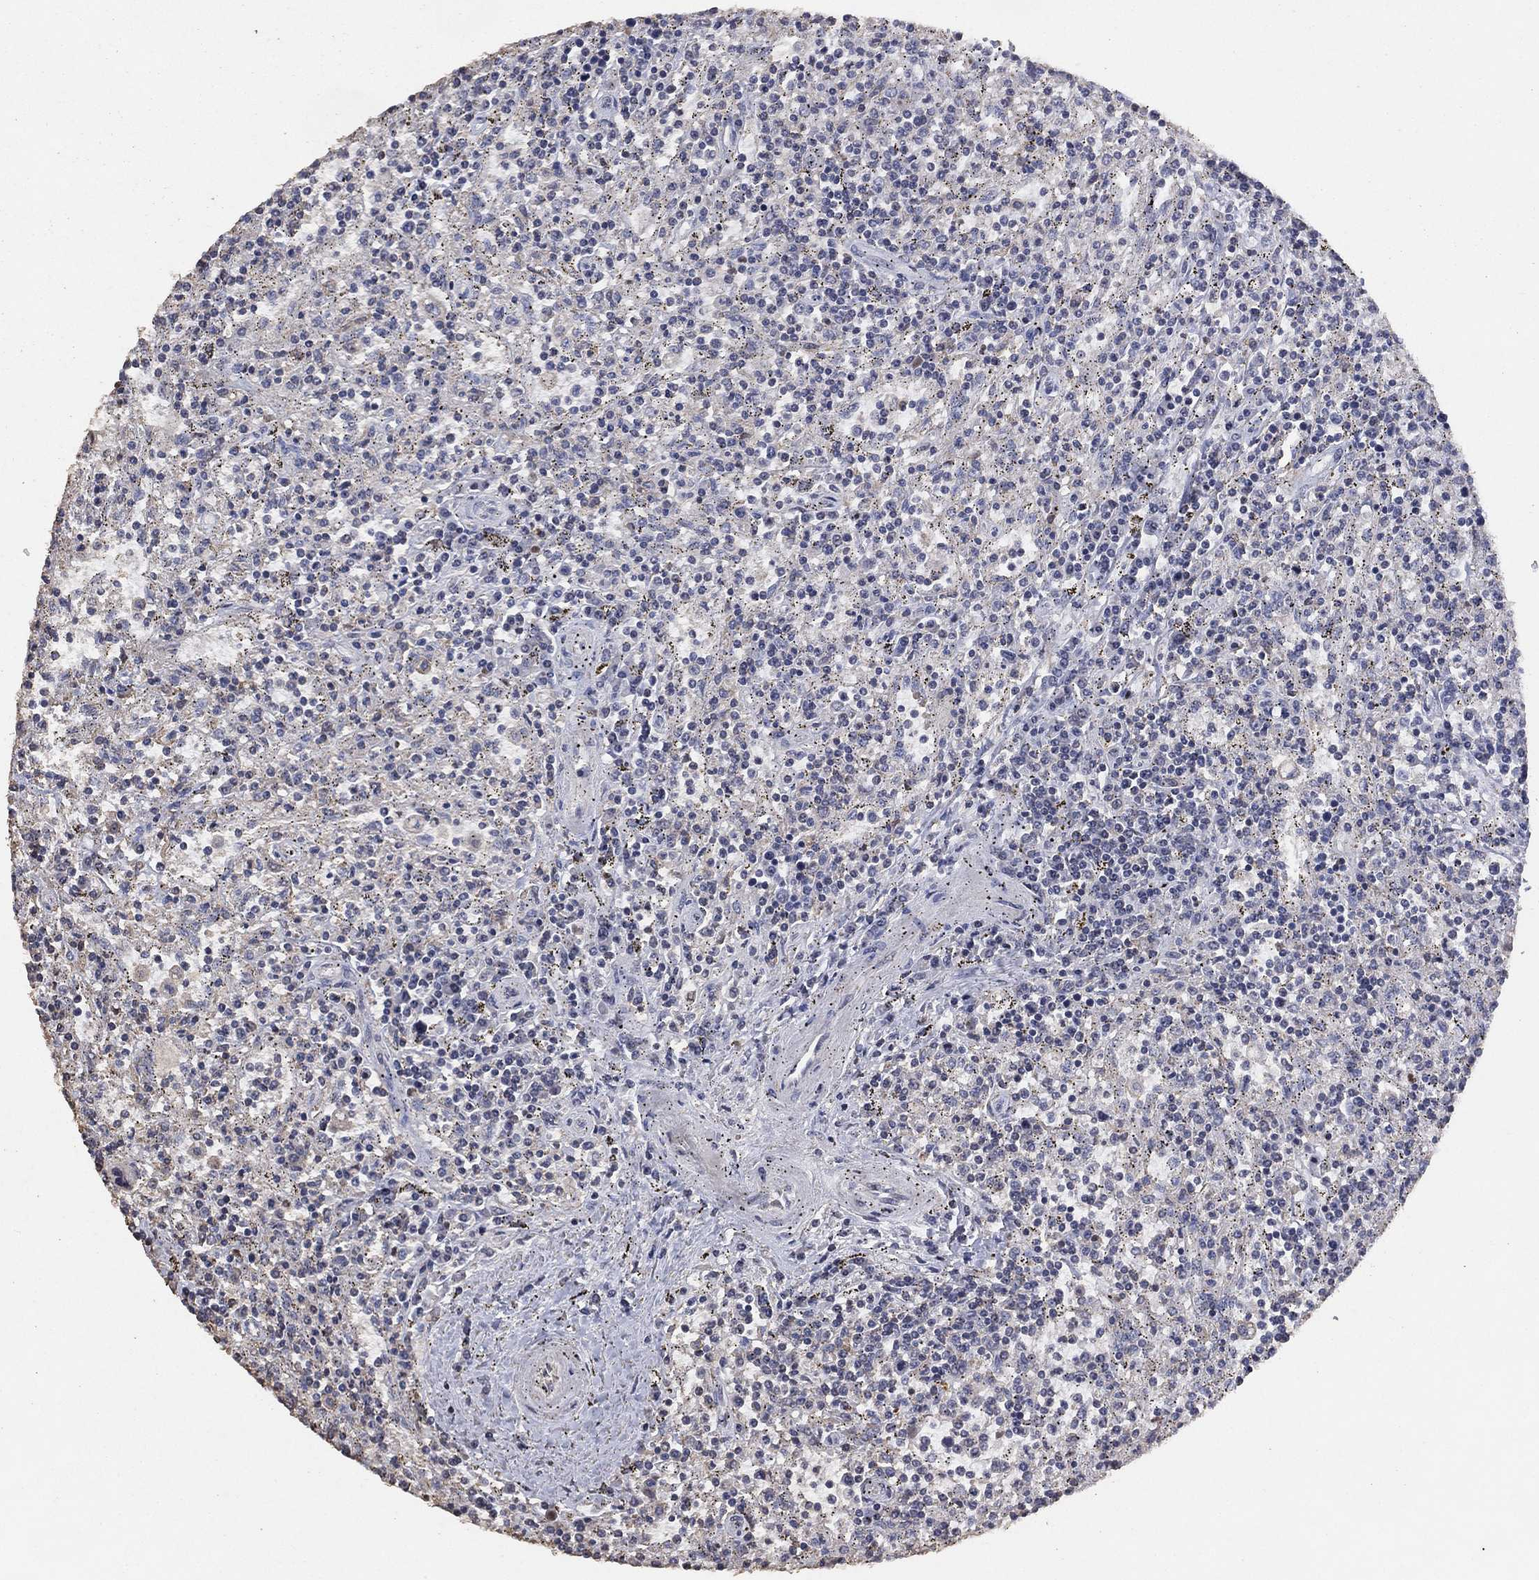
{"staining": {"intensity": "negative", "quantity": "none", "location": "none"}, "tissue": "lymphoma", "cell_type": "Tumor cells", "image_type": "cancer", "snomed": [{"axis": "morphology", "description": "Malignant lymphoma, non-Hodgkin's type, Low grade"}, {"axis": "topography", "description": "Spleen"}], "caption": "DAB (3,3'-diaminobenzidine) immunohistochemical staining of low-grade malignant lymphoma, non-Hodgkin's type displays no significant expression in tumor cells. Nuclei are stained in blue.", "gene": "ADPRHL1", "patient": {"sex": "male", "age": 62}}